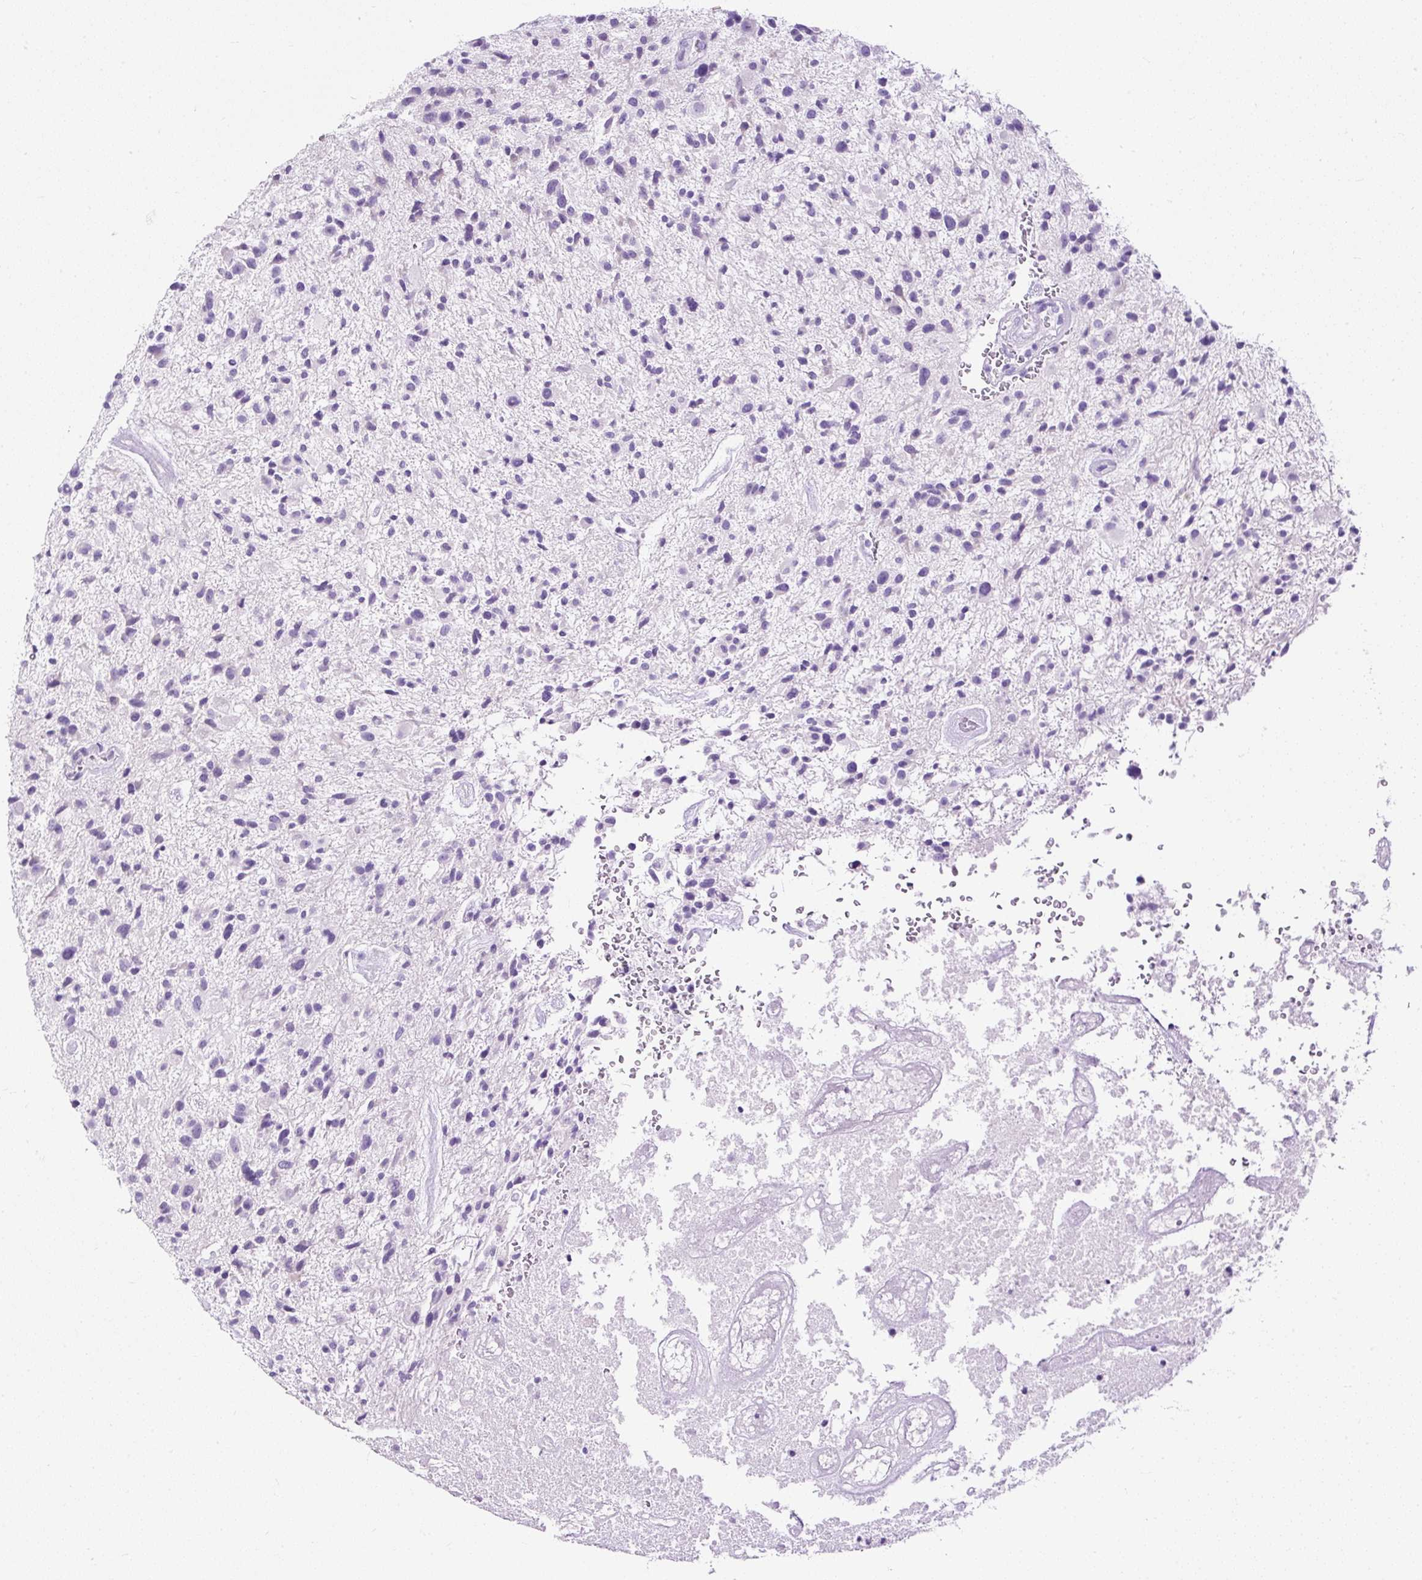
{"staining": {"intensity": "negative", "quantity": "none", "location": "none"}, "tissue": "glioma", "cell_type": "Tumor cells", "image_type": "cancer", "snomed": [{"axis": "morphology", "description": "Glioma, malignant, High grade"}, {"axis": "topography", "description": "Brain"}], "caption": "This is a micrograph of immunohistochemistry (IHC) staining of malignant glioma (high-grade), which shows no positivity in tumor cells. (DAB IHC, high magnification).", "gene": "STOX2", "patient": {"sex": "male", "age": 47}}